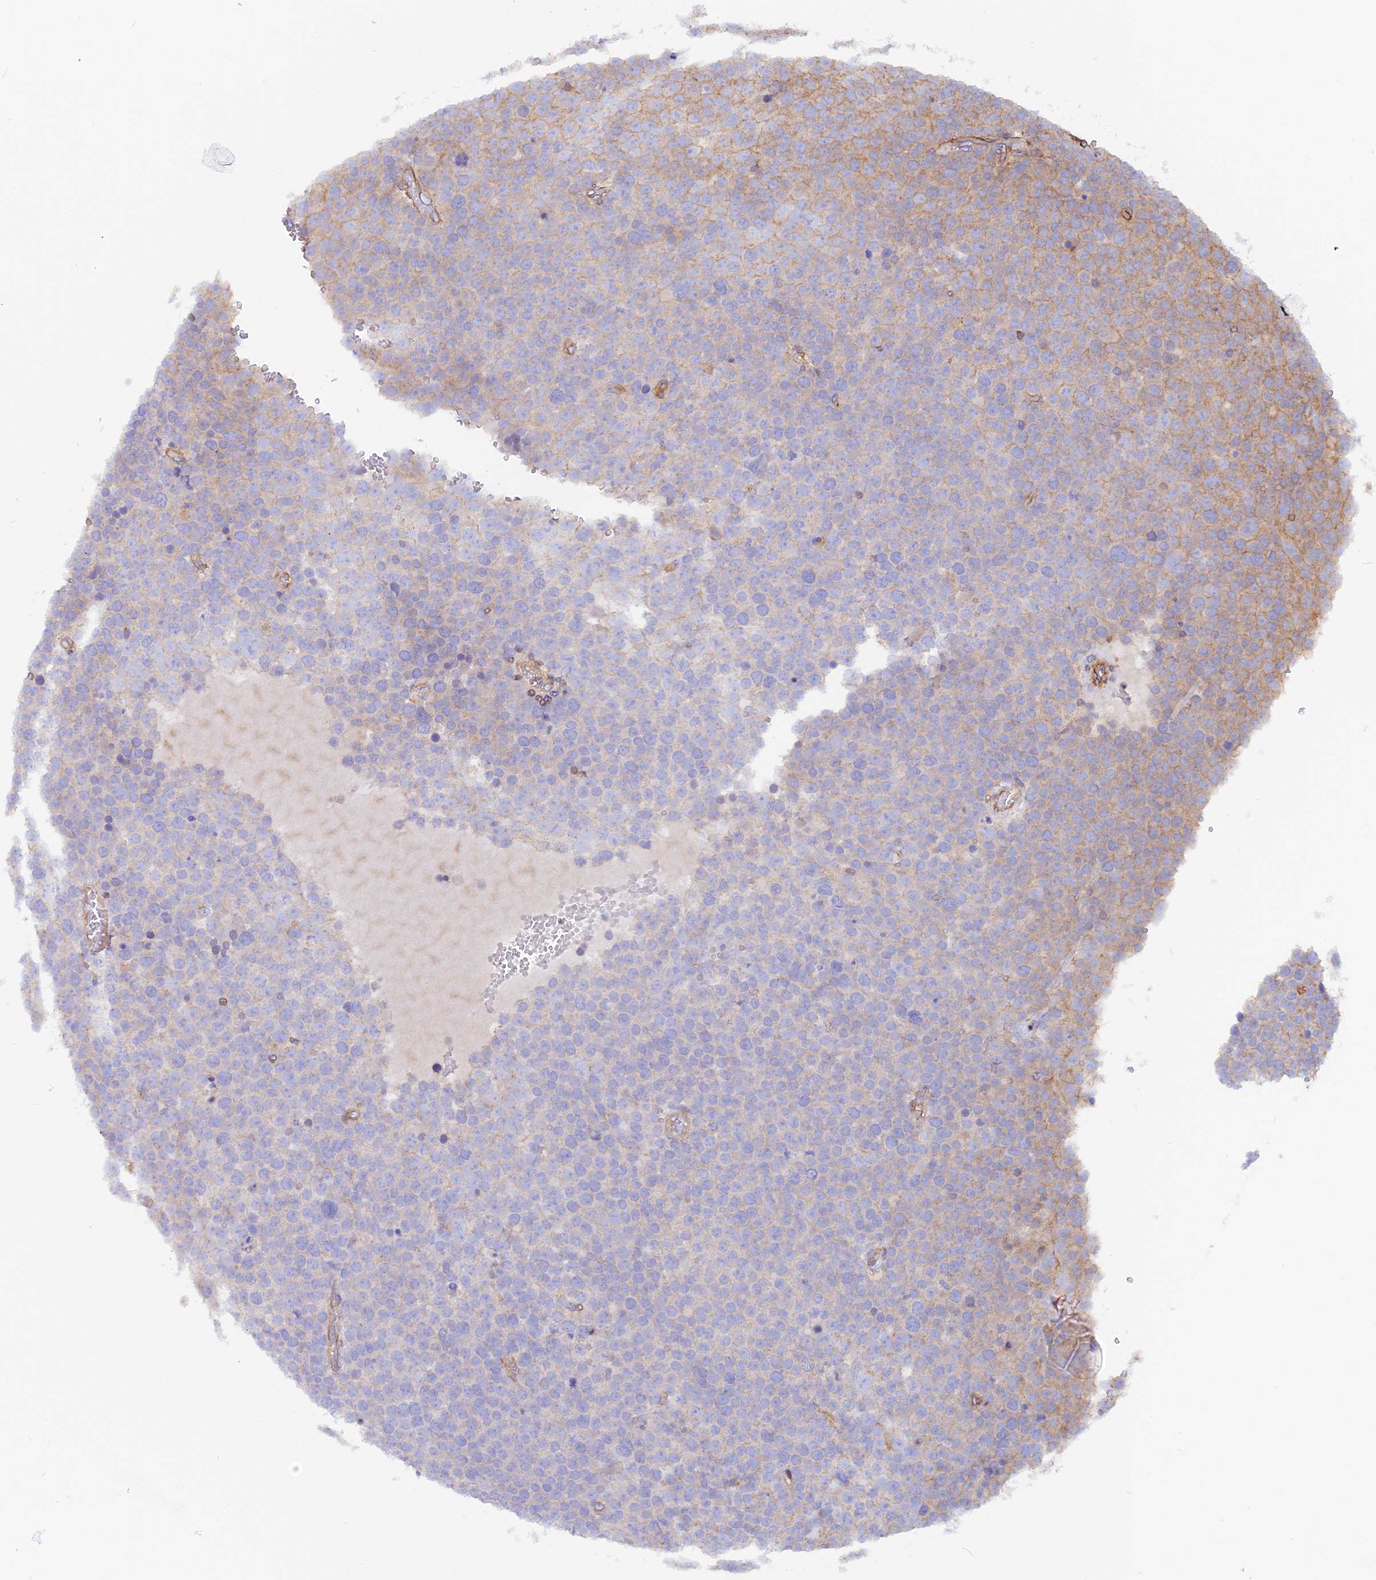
{"staining": {"intensity": "negative", "quantity": "none", "location": "none"}, "tissue": "testis cancer", "cell_type": "Tumor cells", "image_type": "cancer", "snomed": [{"axis": "morphology", "description": "Seminoma, NOS"}, {"axis": "topography", "description": "Testis"}], "caption": "DAB (3,3'-diaminobenzidine) immunohistochemical staining of testis cancer demonstrates no significant expression in tumor cells.", "gene": "VPS18", "patient": {"sex": "male", "age": 71}}